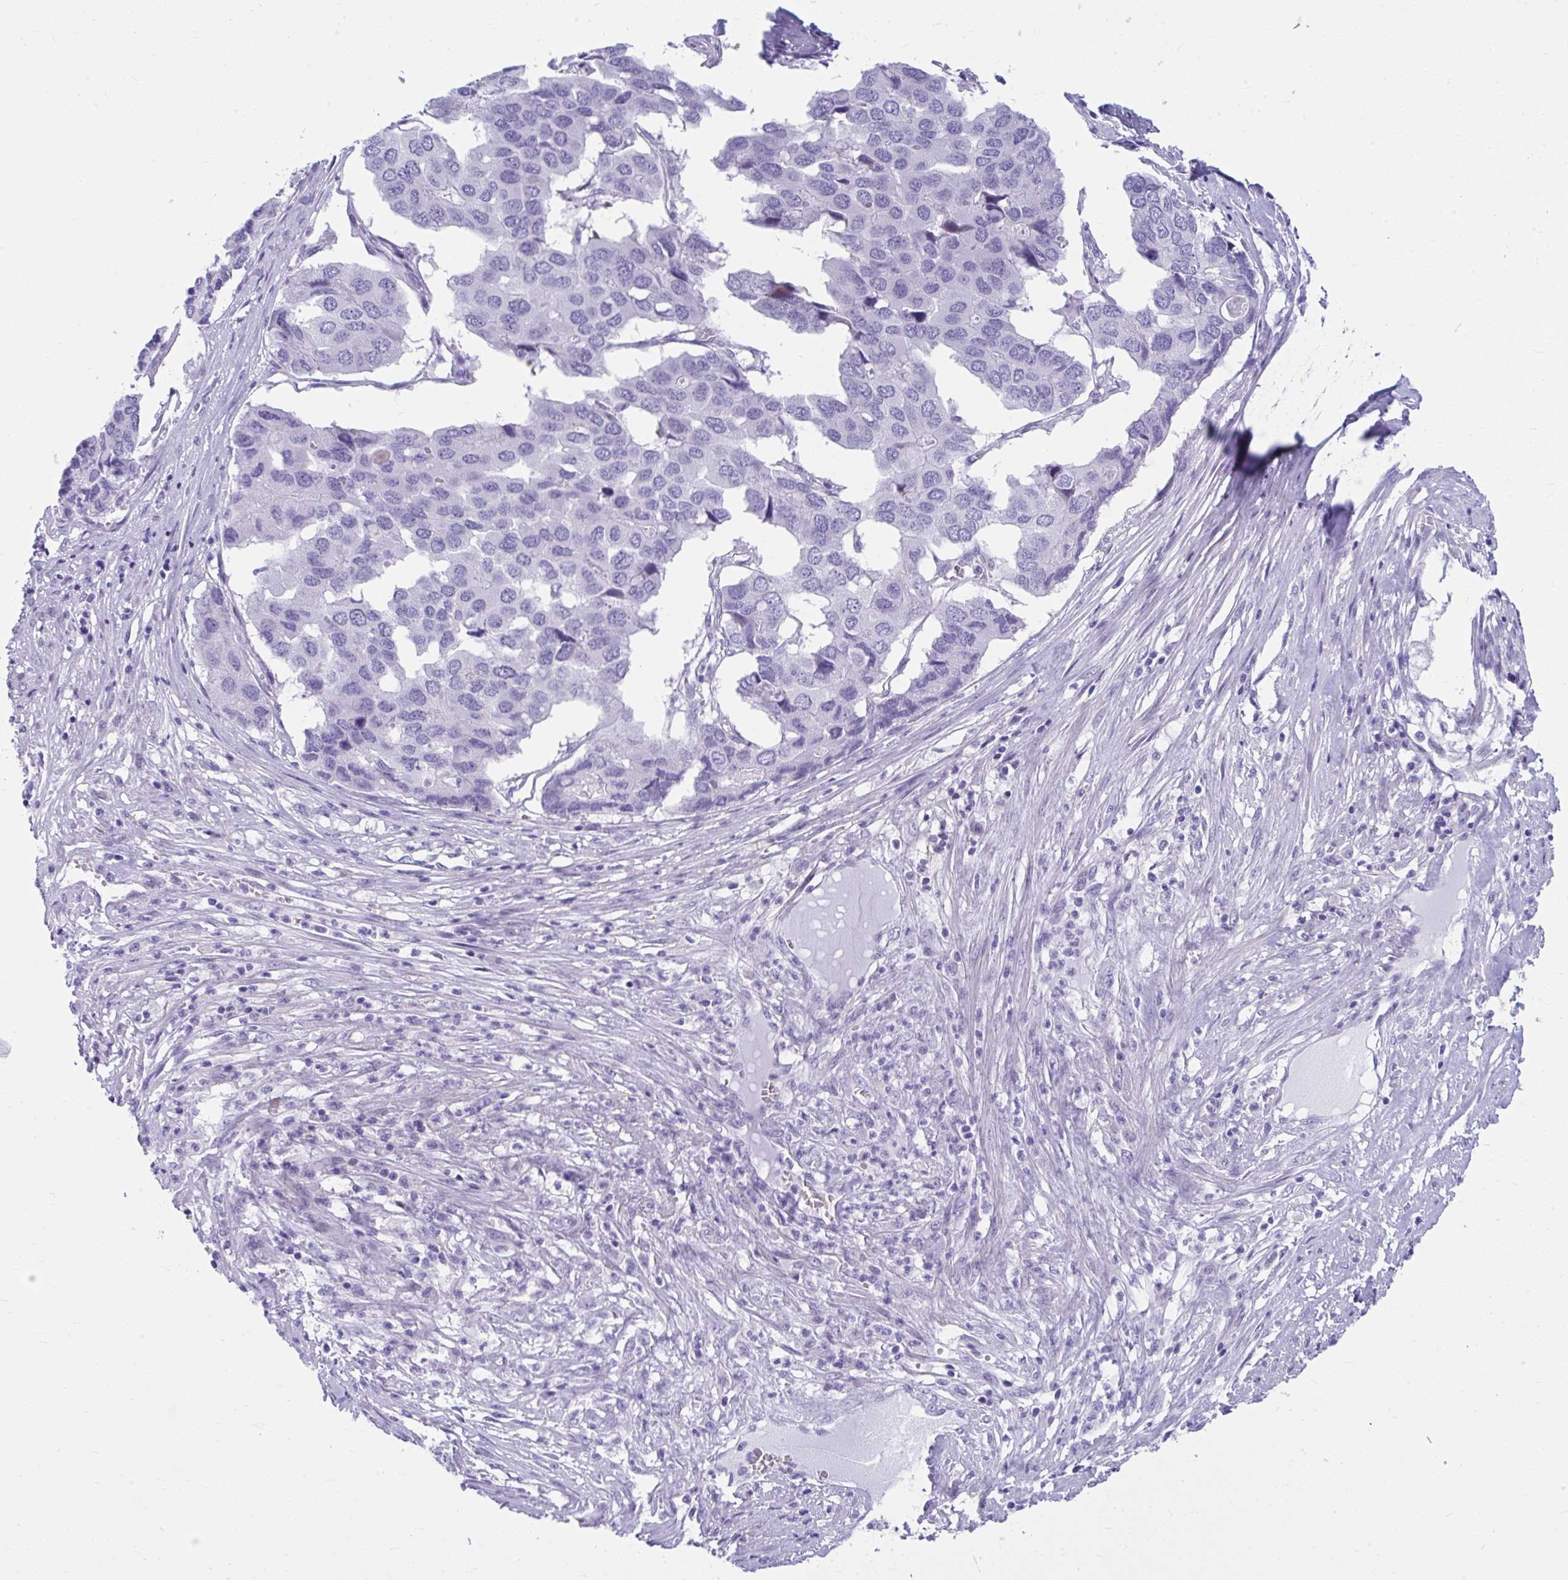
{"staining": {"intensity": "negative", "quantity": "none", "location": "none"}, "tissue": "pancreatic cancer", "cell_type": "Tumor cells", "image_type": "cancer", "snomed": [{"axis": "morphology", "description": "Adenocarcinoma, NOS"}, {"axis": "topography", "description": "Pancreas"}], "caption": "Immunohistochemistry (IHC) micrograph of neoplastic tissue: human pancreatic cancer stained with DAB reveals no significant protein expression in tumor cells. (DAB (3,3'-diaminobenzidine) immunohistochemistry with hematoxylin counter stain).", "gene": "ISL1", "patient": {"sex": "male", "age": 50}}